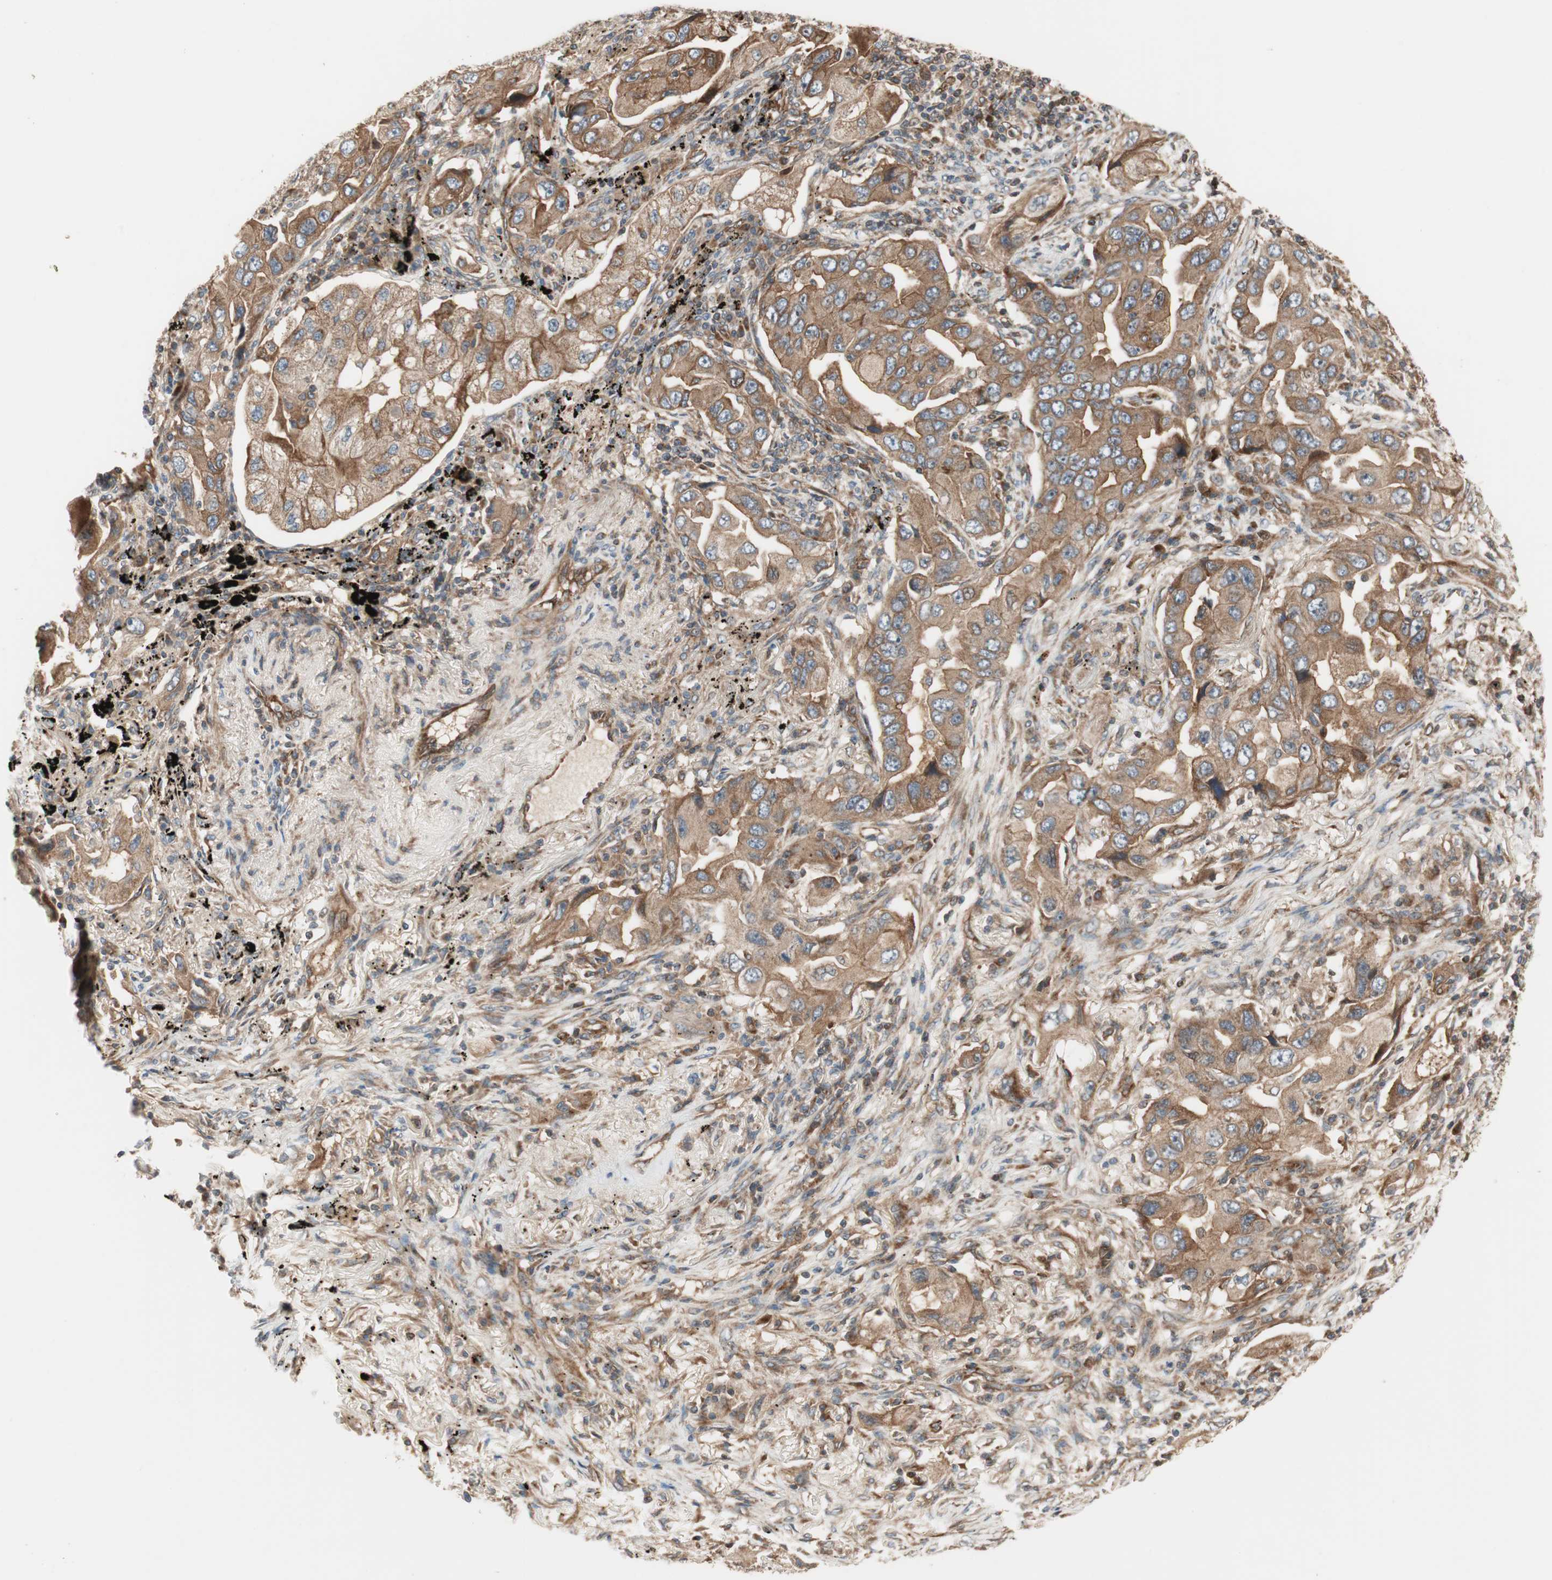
{"staining": {"intensity": "moderate", "quantity": ">75%", "location": "cytoplasmic/membranous"}, "tissue": "lung cancer", "cell_type": "Tumor cells", "image_type": "cancer", "snomed": [{"axis": "morphology", "description": "Adenocarcinoma, NOS"}, {"axis": "topography", "description": "Lung"}], "caption": "There is medium levels of moderate cytoplasmic/membranous positivity in tumor cells of adenocarcinoma (lung), as demonstrated by immunohistochemical staining (brown color).", "gene": "CTTNBP2NL", "patient": {"sex": "female", "age": 65}}